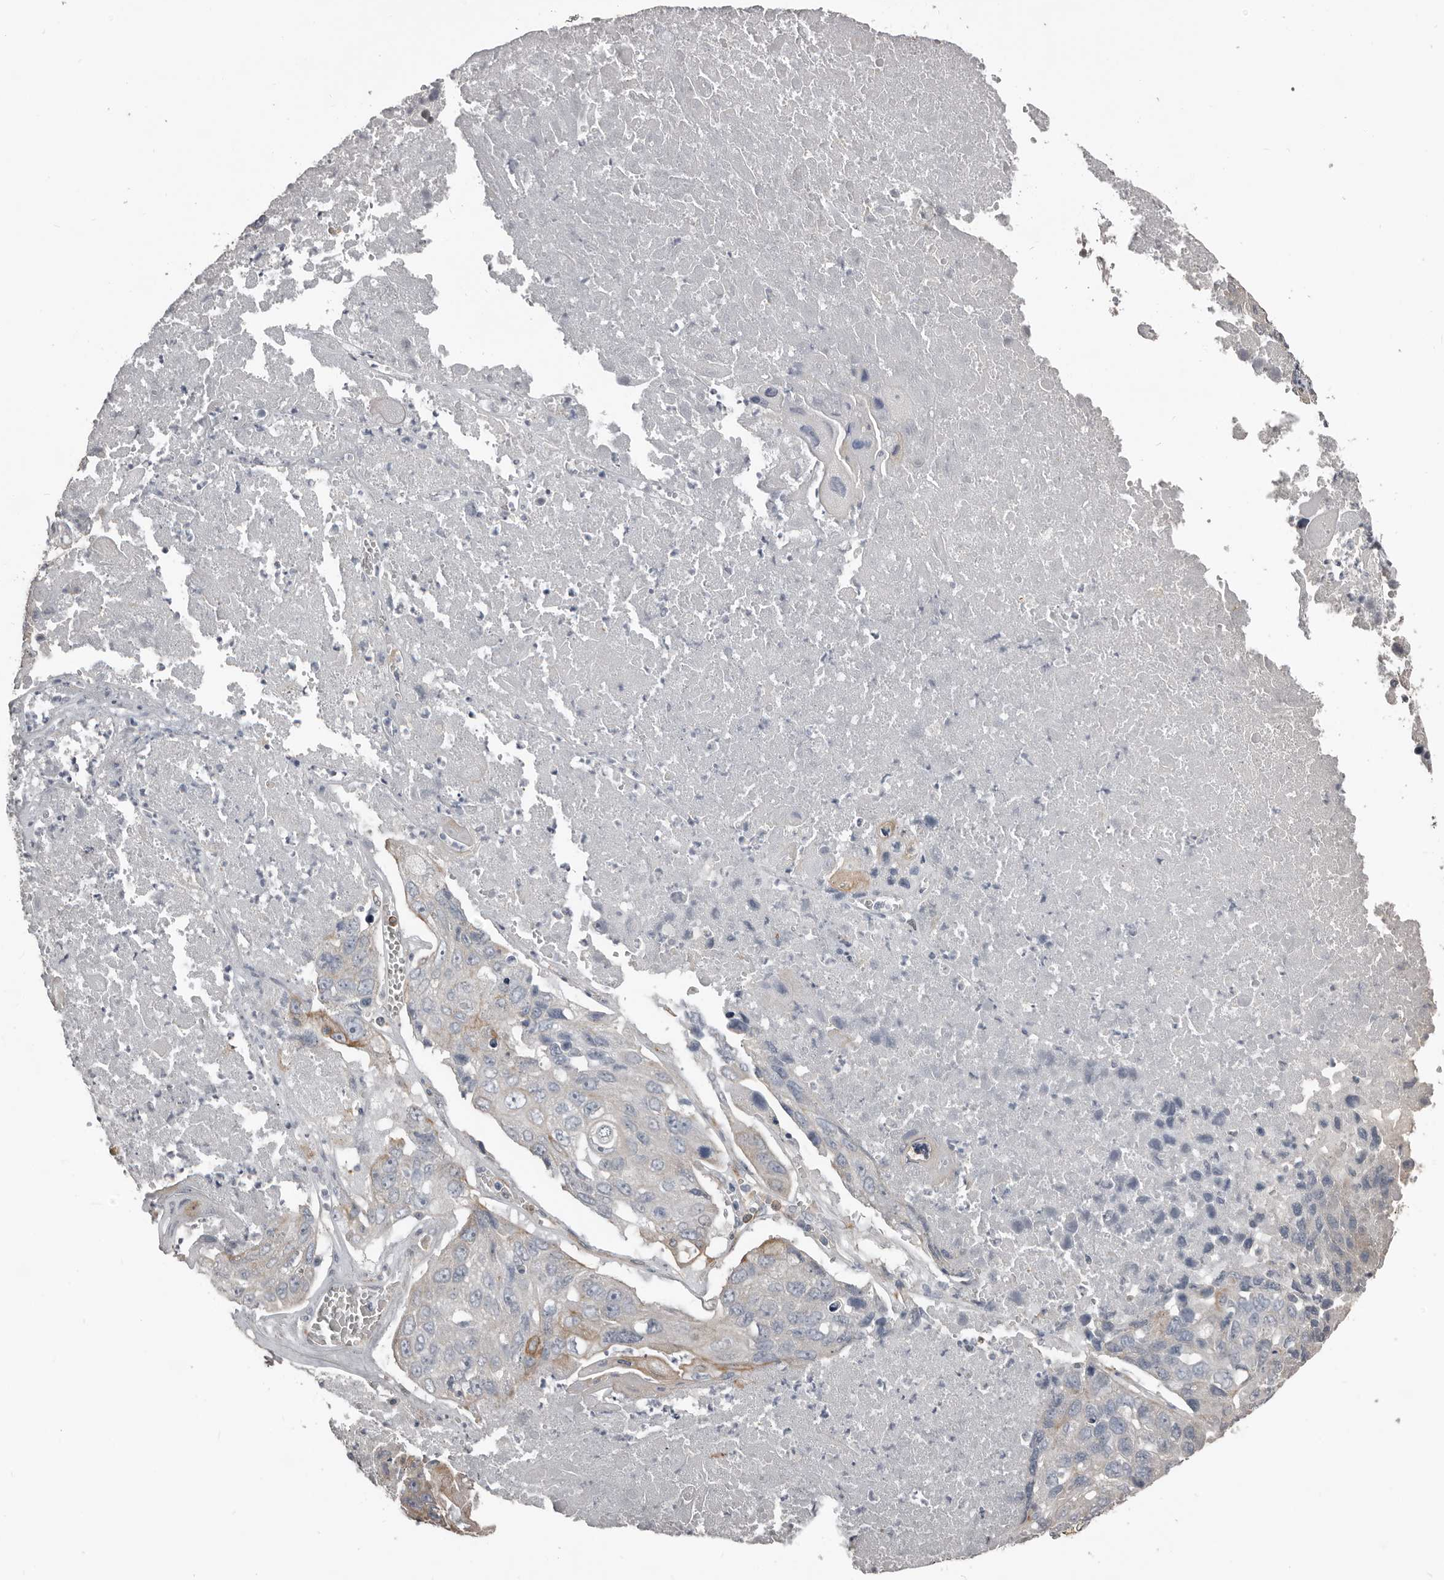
{"staining": {"intensity": "moderate", "quantity": "<25%", "location": "cytoplasmic/membranous"}, "tissue": "lung cancer", "cell_type": "Tumor cells", "image_type": "cancer", "snomed": [{"axis": "morphology", "description": "Squamous cell carcinoma, NOS"}, {"axis": "topography", "description": "Lung"}], "caption": "IHC of lung squamous cell carcinoma demonstrates low levels of moderate cytoplasmic/membranous staining in approximately <25% of tumor cells.", "gene": "KCNJ8", "patient": {"sex": "male", "age": 61}}